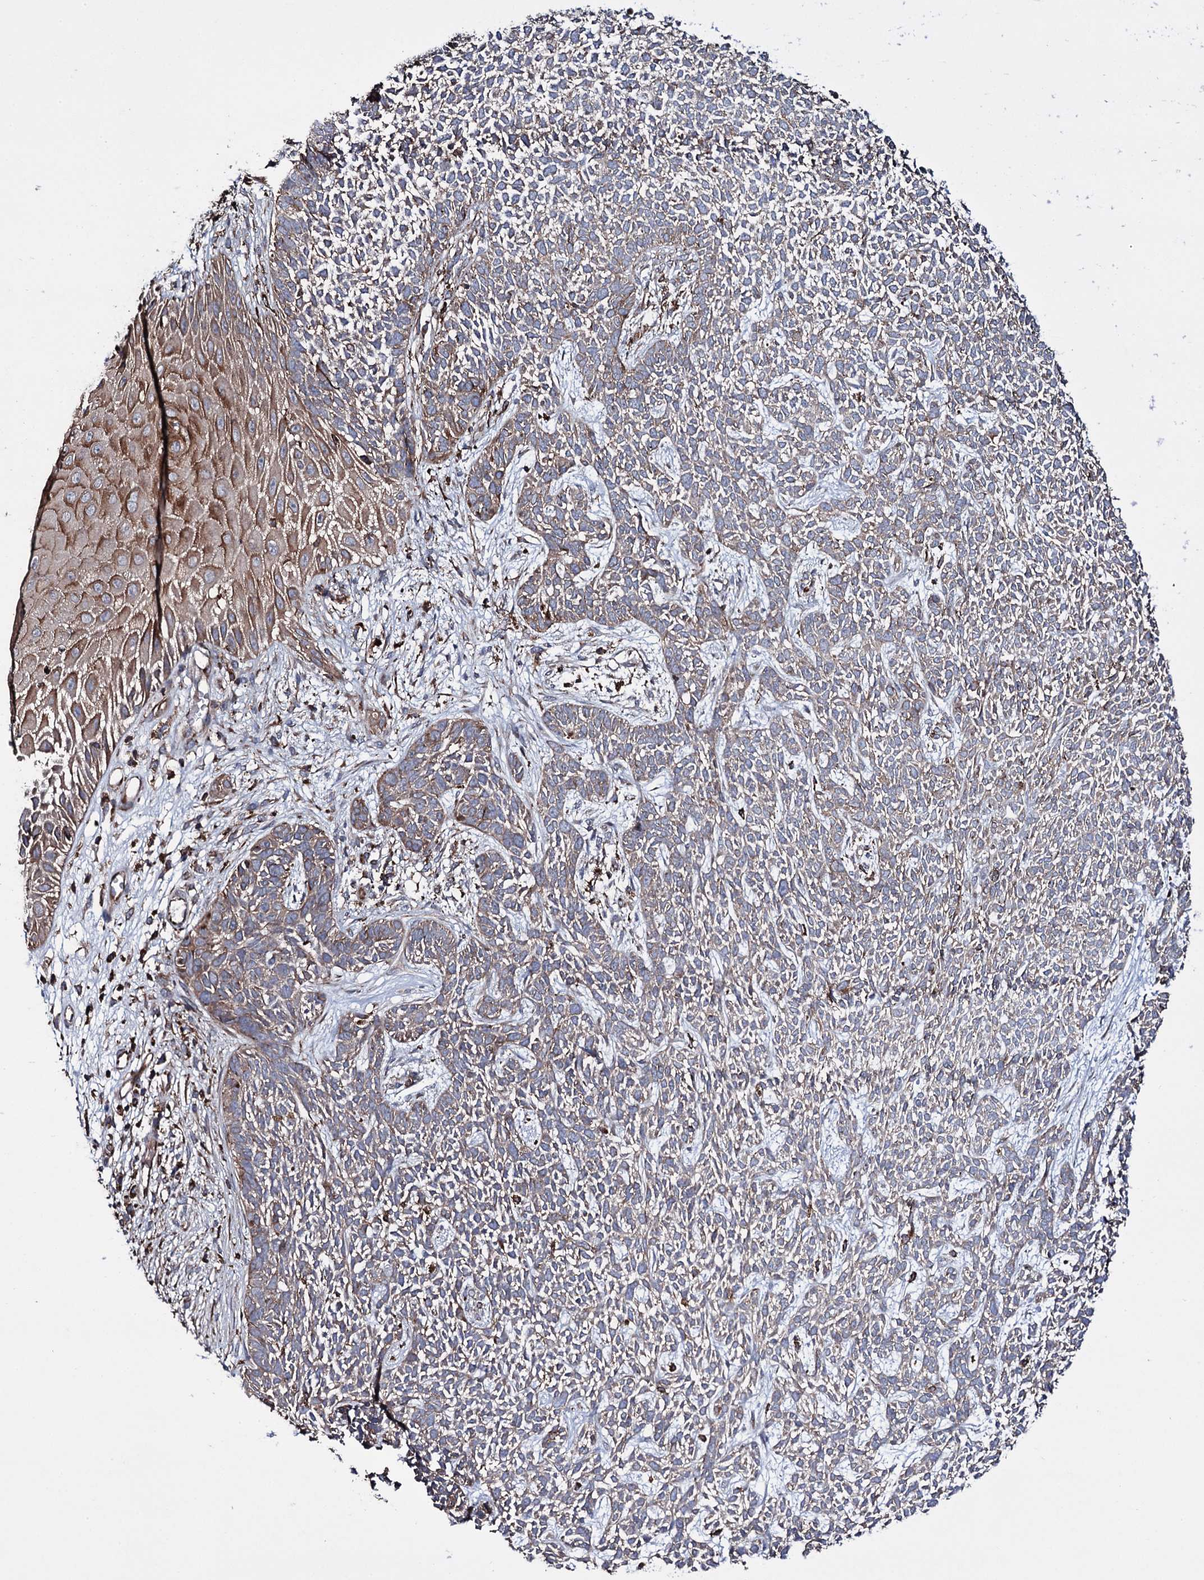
{"staining": {"intensity": "moderate", "quantity": "<25%", "location": "cytoplasmic/membranous"}, "tissue": "skin cancer", "cell_type": "Tumor cells", "image_type": "cancer", "snomed": [{"axis": "morphology", "description": "Basal cell carcinoma"}, {"axis": "topography", "description": "Skin"}], "caption": "Human skin cancer stained for a protein (brown) displays moderate cytoplasmic/membranous positive expression in about <25% of tumor cells.", "gene": "VAMP8", "patient": {"sex": "female", "age": 84}}